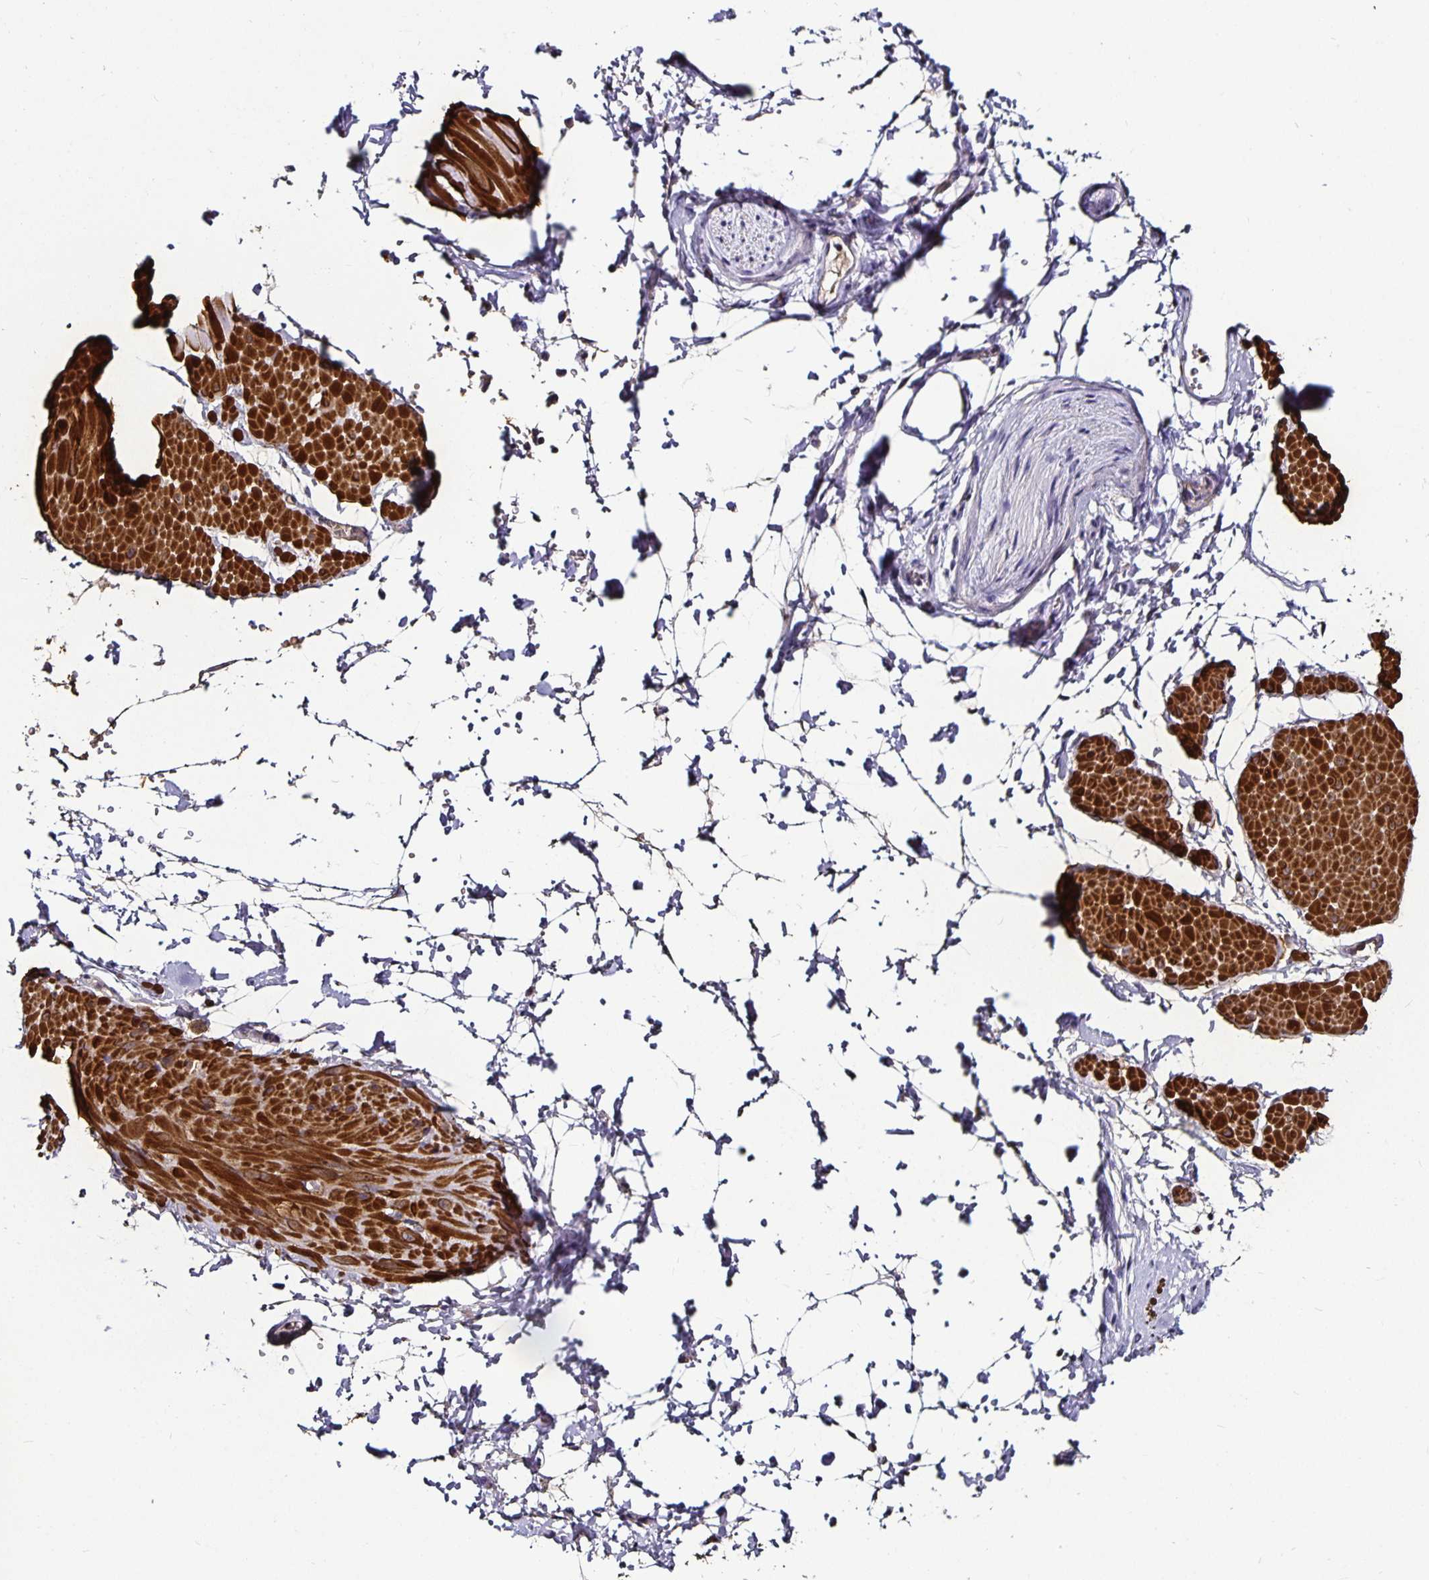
{"staining": {"intensity": "negative", "quantity": "none", "location": "none"}, "tissue": "adipose tissue", "cell_type": "Adipocytes", "image_type": "normal", "snomed": [{"axis": "morphology", "description": "Normal tissue, NOS"}, {"axis": "topography", "description": "Smooth muscle"}, {"axis": "topography", "description": "Peripheral nerve tissue"}], "caption": "This is an IHC histopathology image of benign adipose tissue. There is no staining in adipocytes.", "gene": "CA12", "patient": {"sex": "male", "age": 58}}